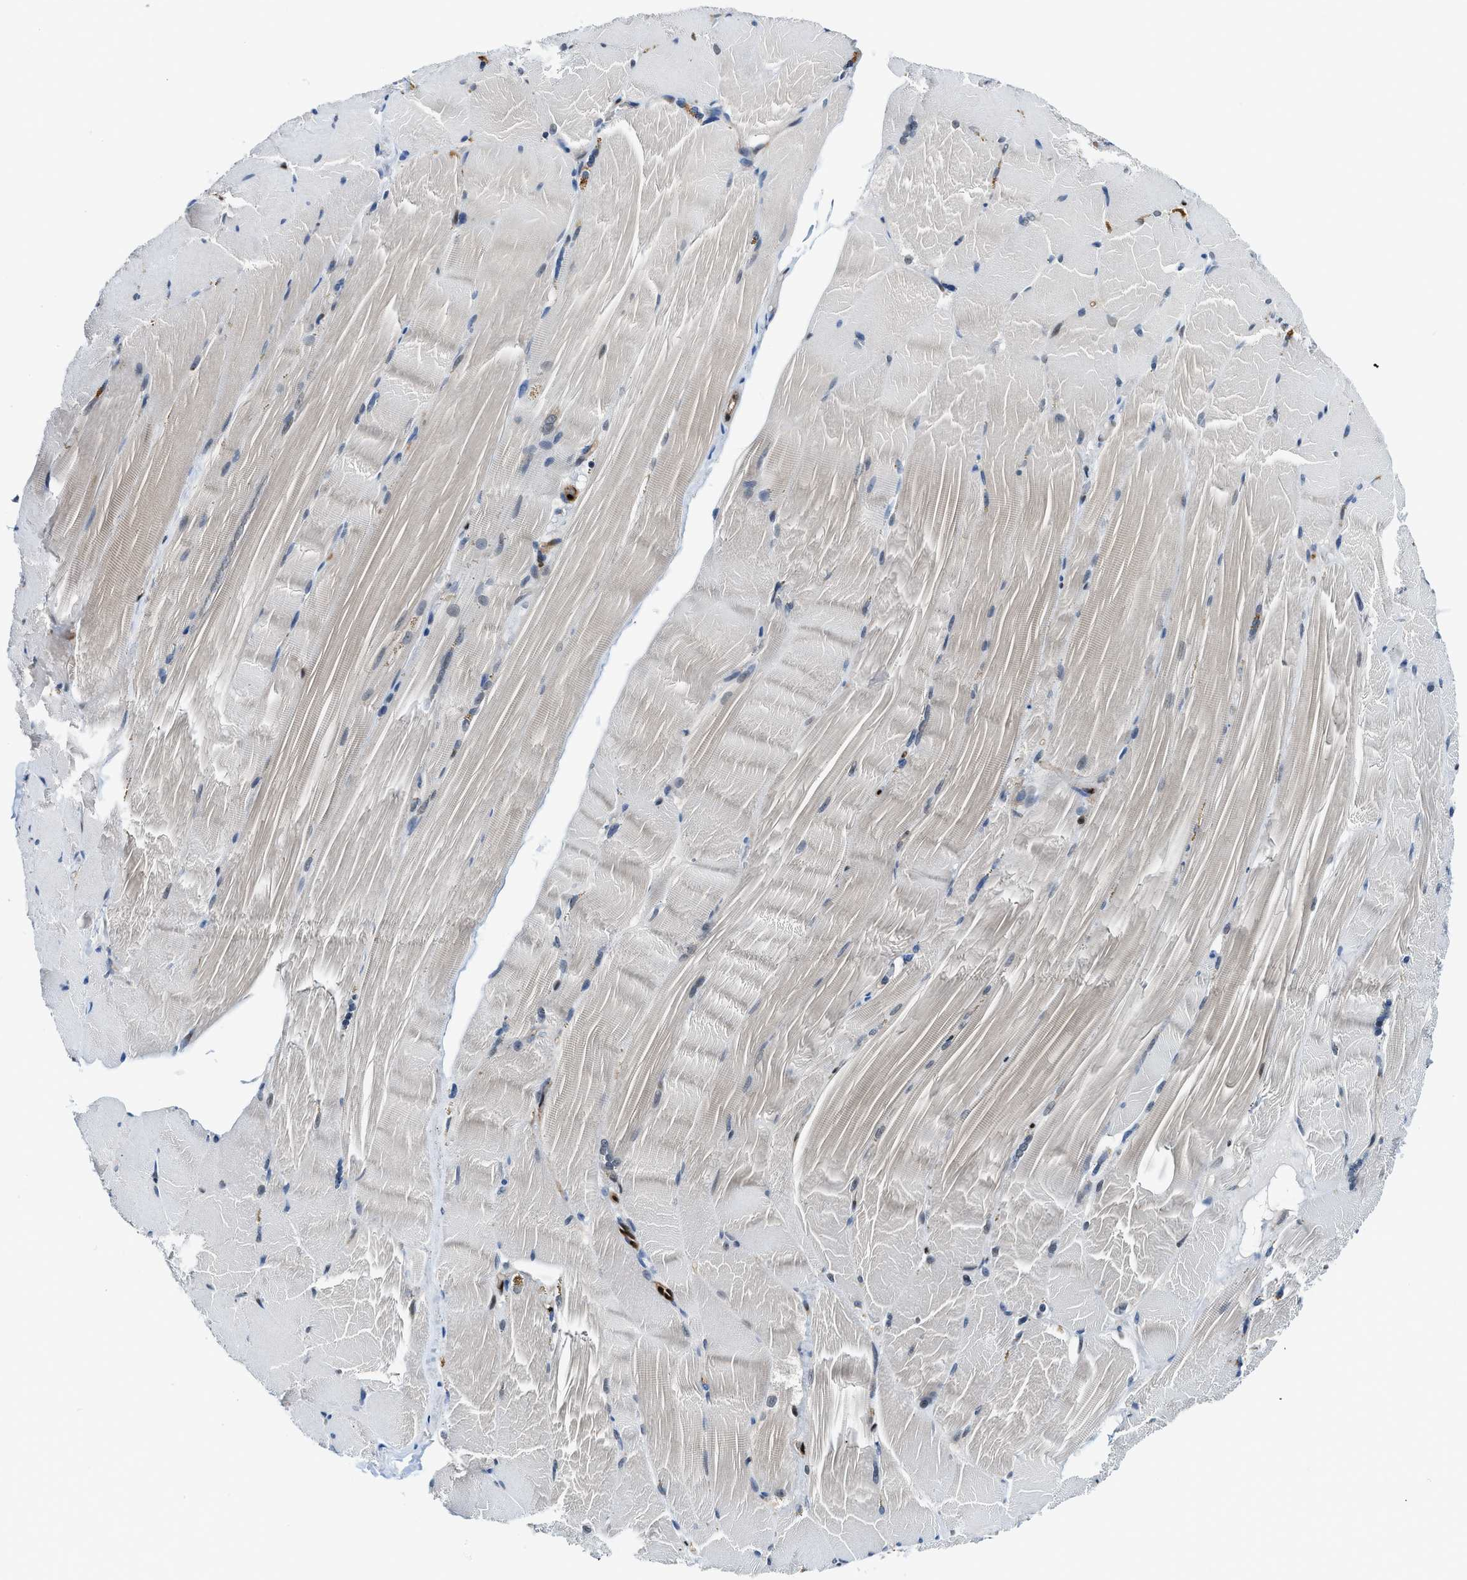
{"staining": {"intensity": "negative", "quantity": "none", "location": "none"}, "tissue": "skeletal muscle", "cell_type": "Myocytes", "image_type": "normal", "snomed": [{"axis": "morphology", "description": "Normal tissue, NOS"}, {"axis": "topography", "description": "Skin"}, {"axis": "topography", "description": "Skeletal muscle"}], "caption": "Myocytes show no significant expression in benign skeletal muscle.", "gene": "LTA4H", "patient": {"sex": "male", "age": 83}}